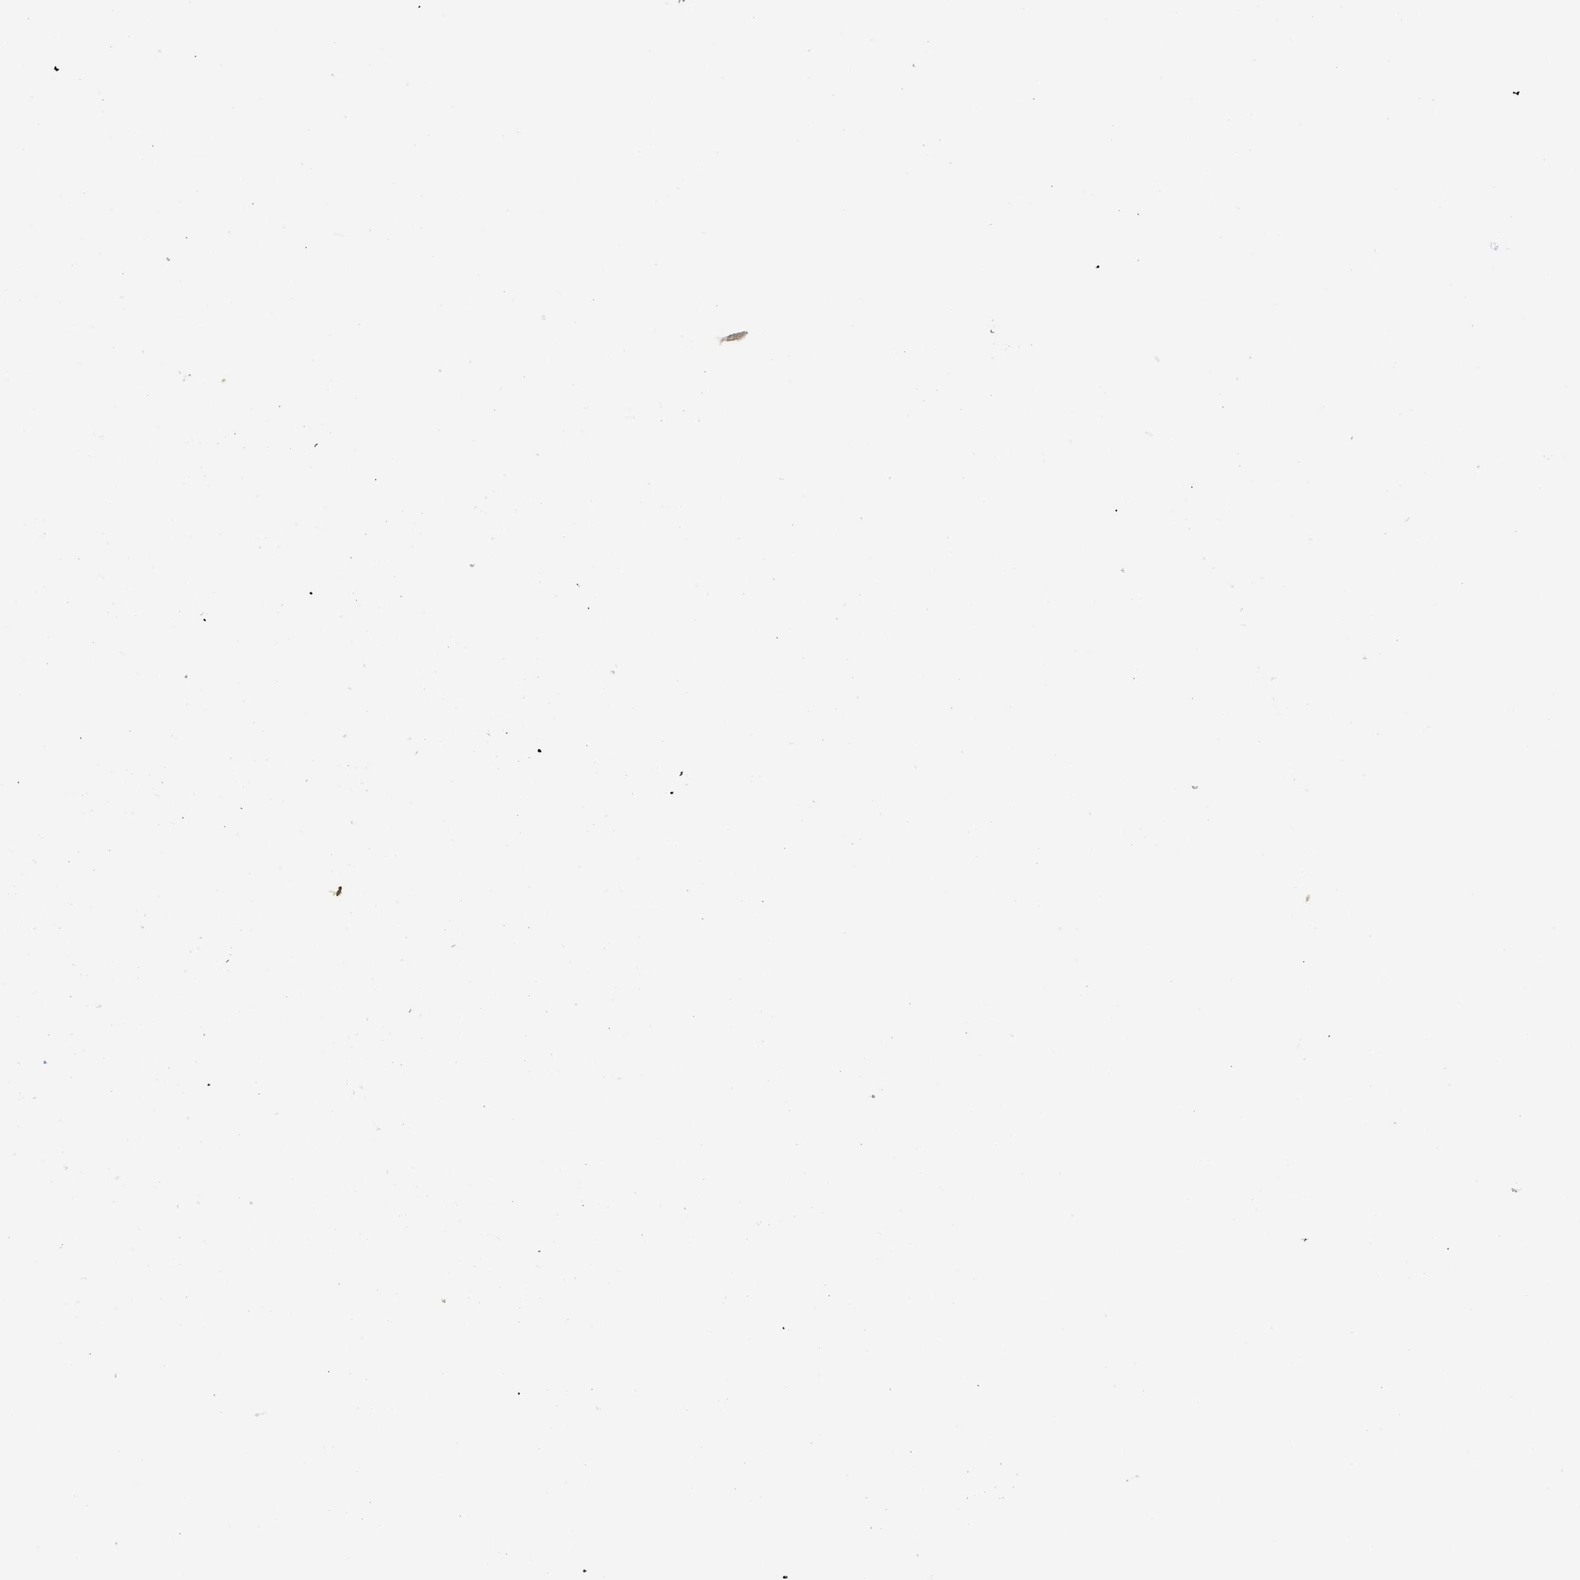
{"staining": {"intensity": "negative", "quantity": "none", "location": "none"}, "tissue": "glioma", "cell_type": "Tumor cells", "image_type": "cancer", "snomed": [{"axis": "morphology", "description": "Glioma, malignant, High grade"}, {"axis": "topography", "description": "Brain"}], "caption": "Protein analysis of malignant glioma (high-grade) exhibits no significant staining in tumor cells. Brightfield microscopy of immunohistochemistry (IHC) stained with DAB (3,3'-diaminobenzidine) (brown) and hematoxylin (blue), captured at high magnification.", "gene": "TMEM154", "patient": {"sex": "male", "age": 77}}